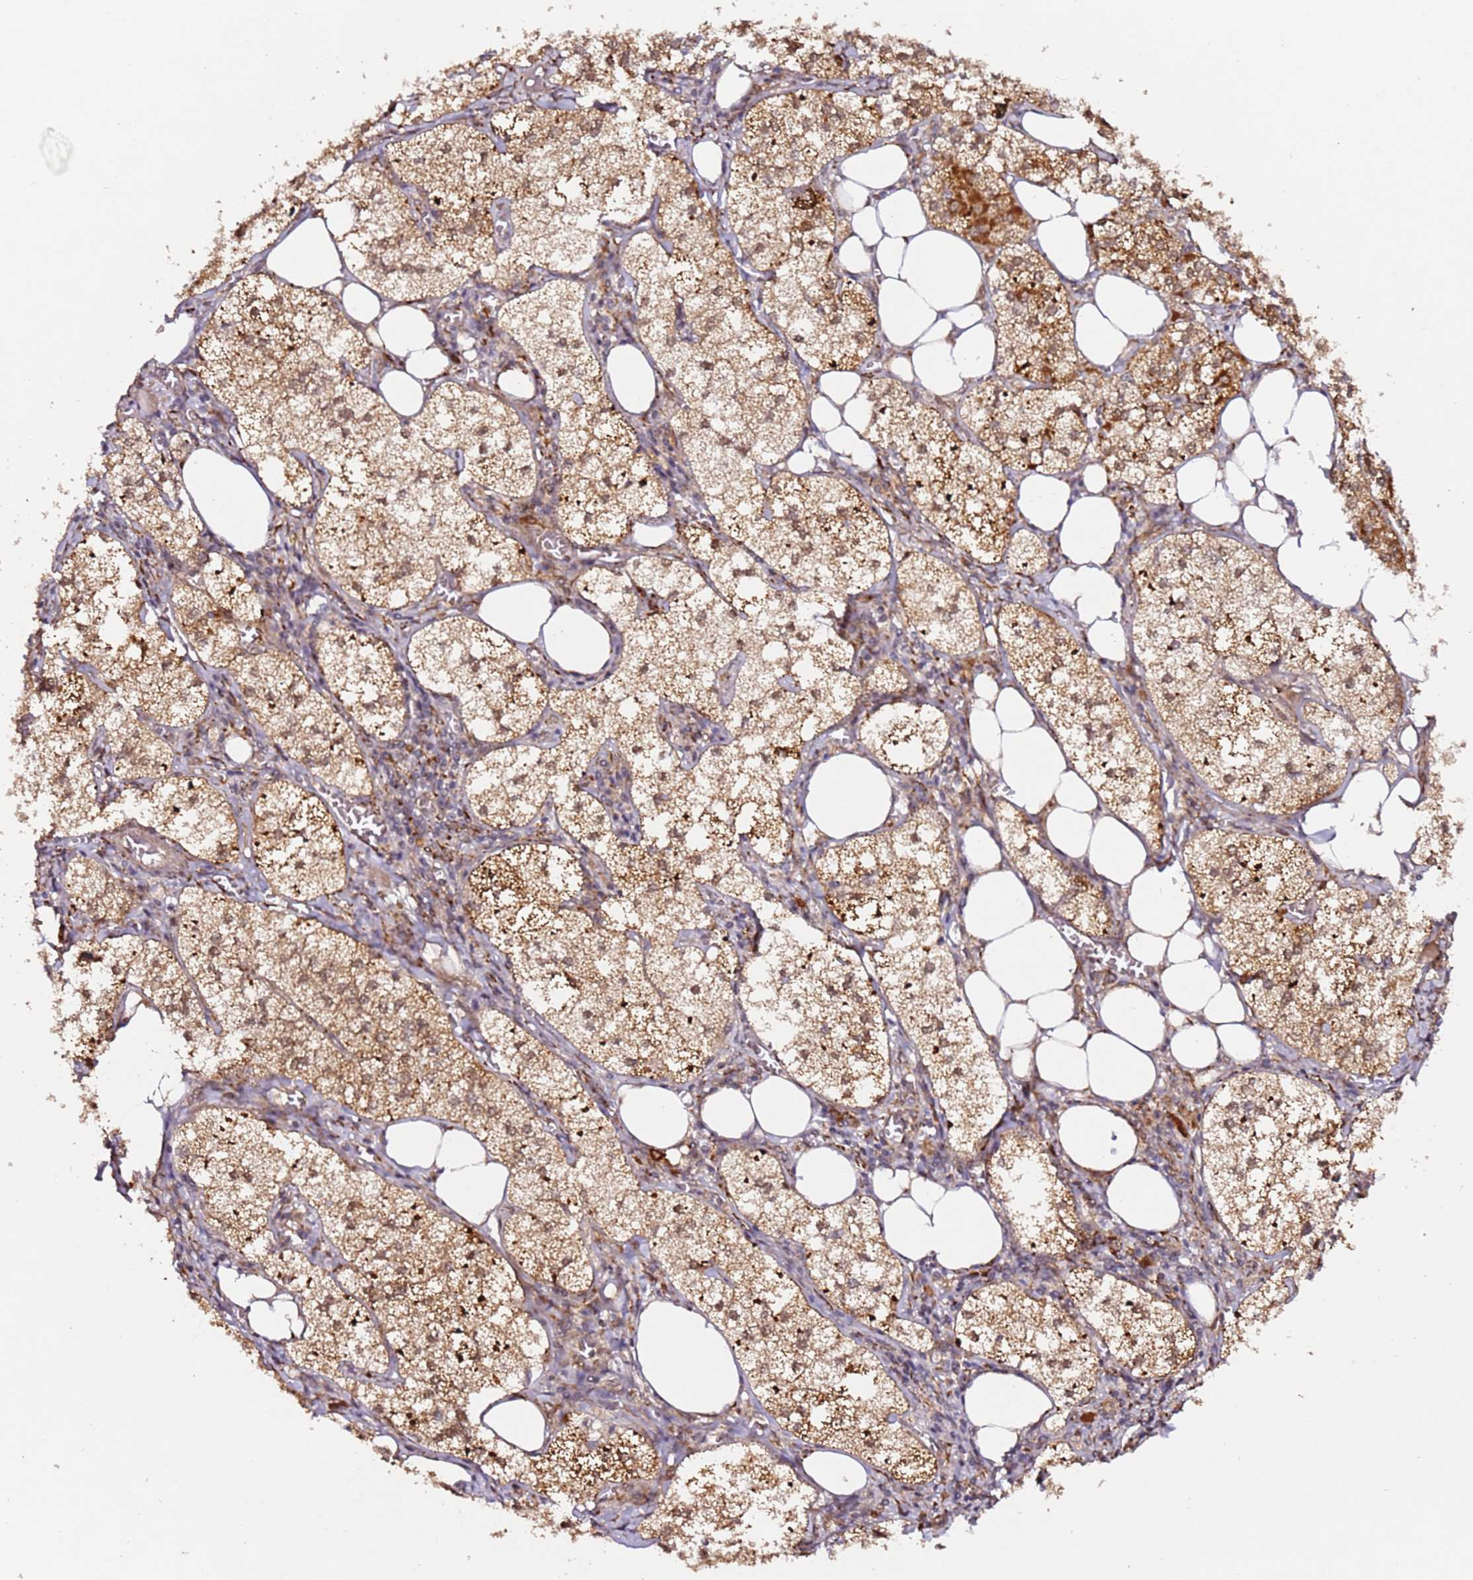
{"staining": {"intensity": "strong", "quantity": "25%-75%", "location": "cytoplasmic/membranous"}, "tissue": "adrenal gland", "cell_type": "Glandular cells", "image_type": "normal", "snomed": [{"axis": "morphology", "description": "Normal tissue, NOS"}, {"axis": "topography", "description": "Adrenal gland"}], "caption": "Glandular cells demonstrate high levels of strong cytoplasmic/membranous expression in about 25%-75% of cells in benign adrenal gland.", "gene": "ALG11", "patient": {"sex": "female", "age": 61}}